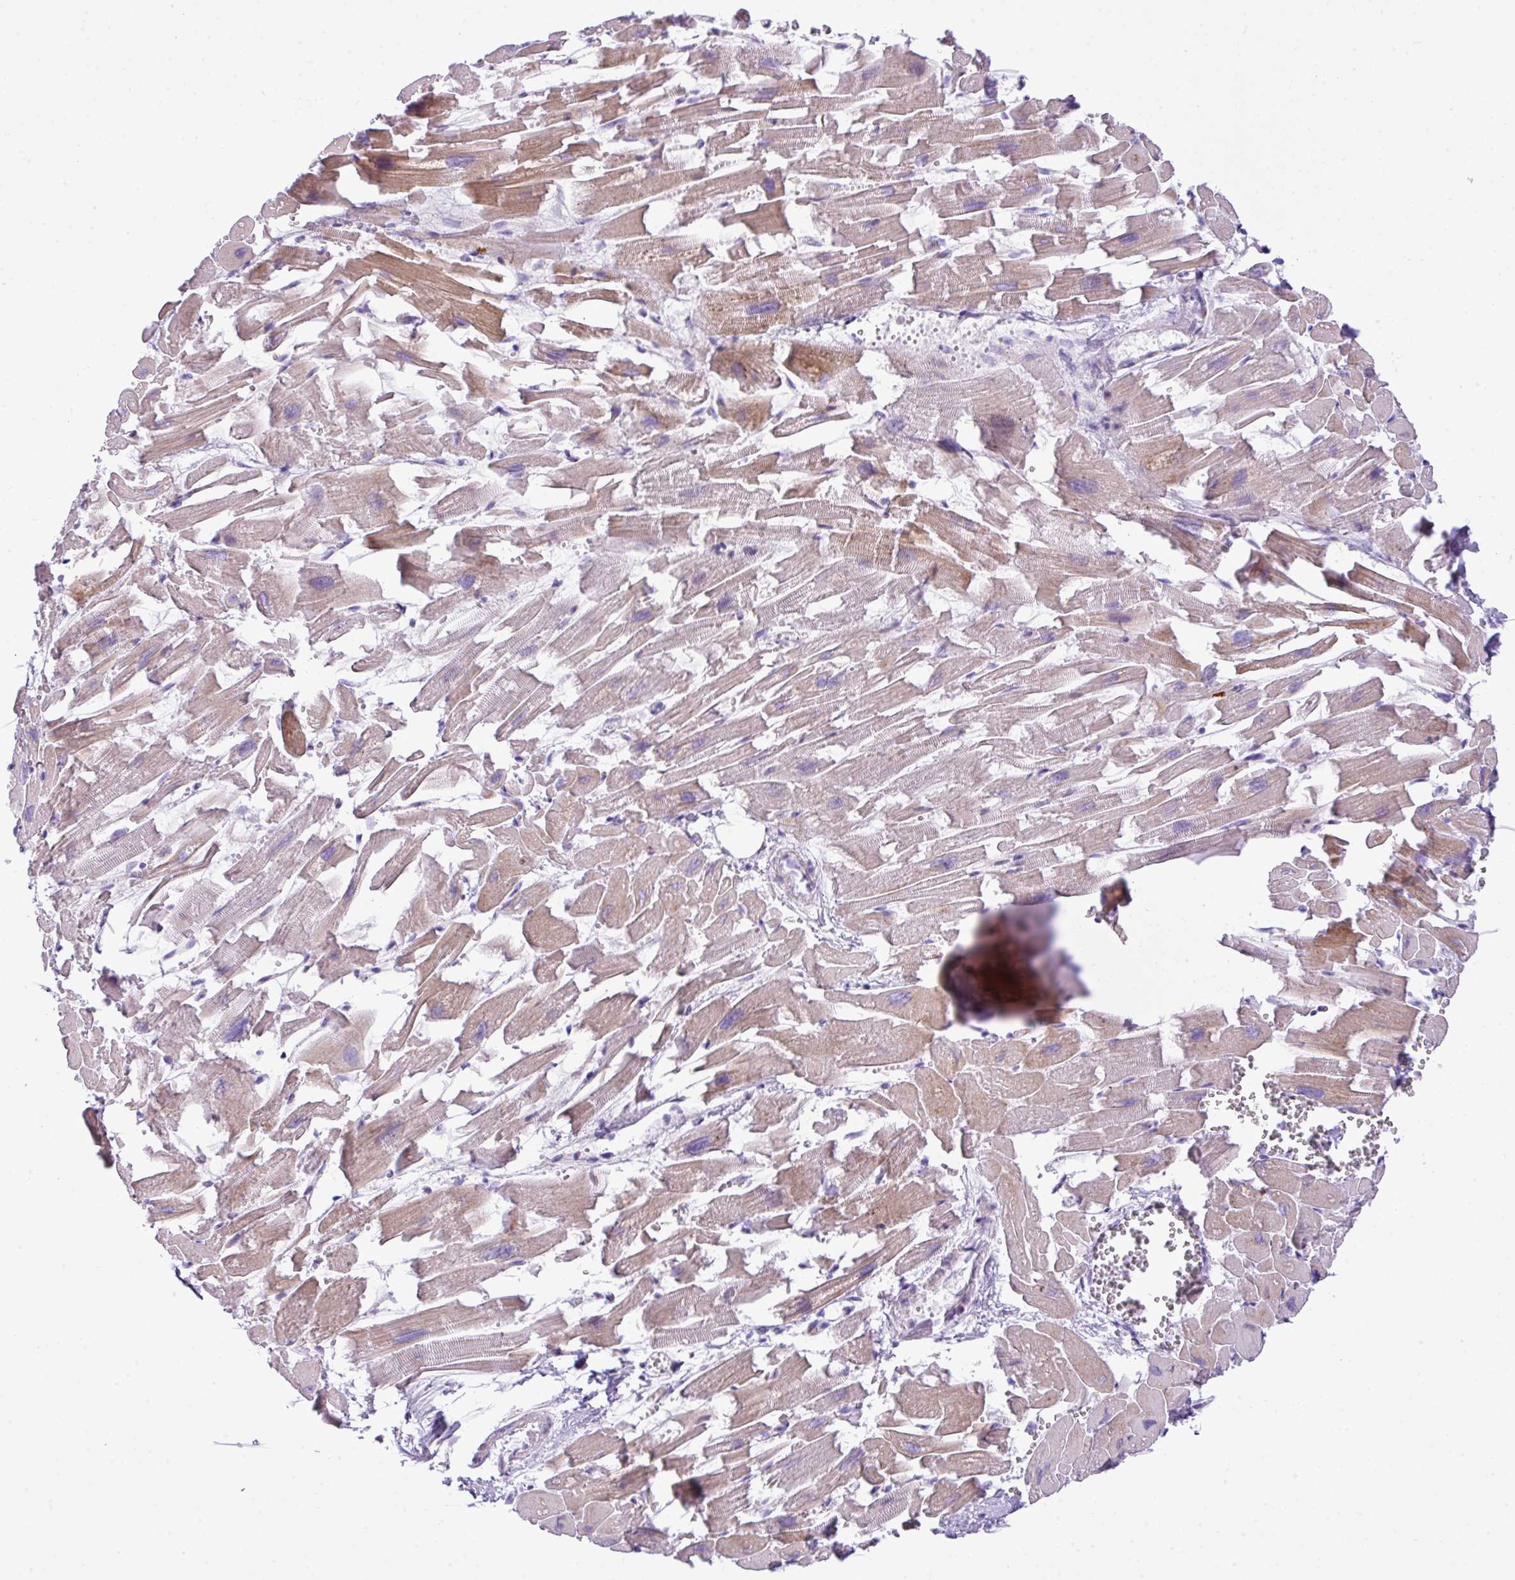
{"staining": {"intensity": "moderate", "quantity": "25%-75%", "location": "cytoplasmic/membranous"}, "tissue": "heart muscle", "cell_type": "Cardiomyocytes", "image_type": "normal", "snomed": [{"axis": "morphology", "description": "Normal tissue, NOS"}, {"axis": "topography", "description": "Heart"}], "caption": "An immunohistochemistry image of unremarkable tissue is shown. Protein staining in brown highlights moderate cytoplasmic/membranous positivity in heart muscle within cardiomyocytes.", "gene": "RCAN2", "patient": {"sex": "female", "age": 64}}